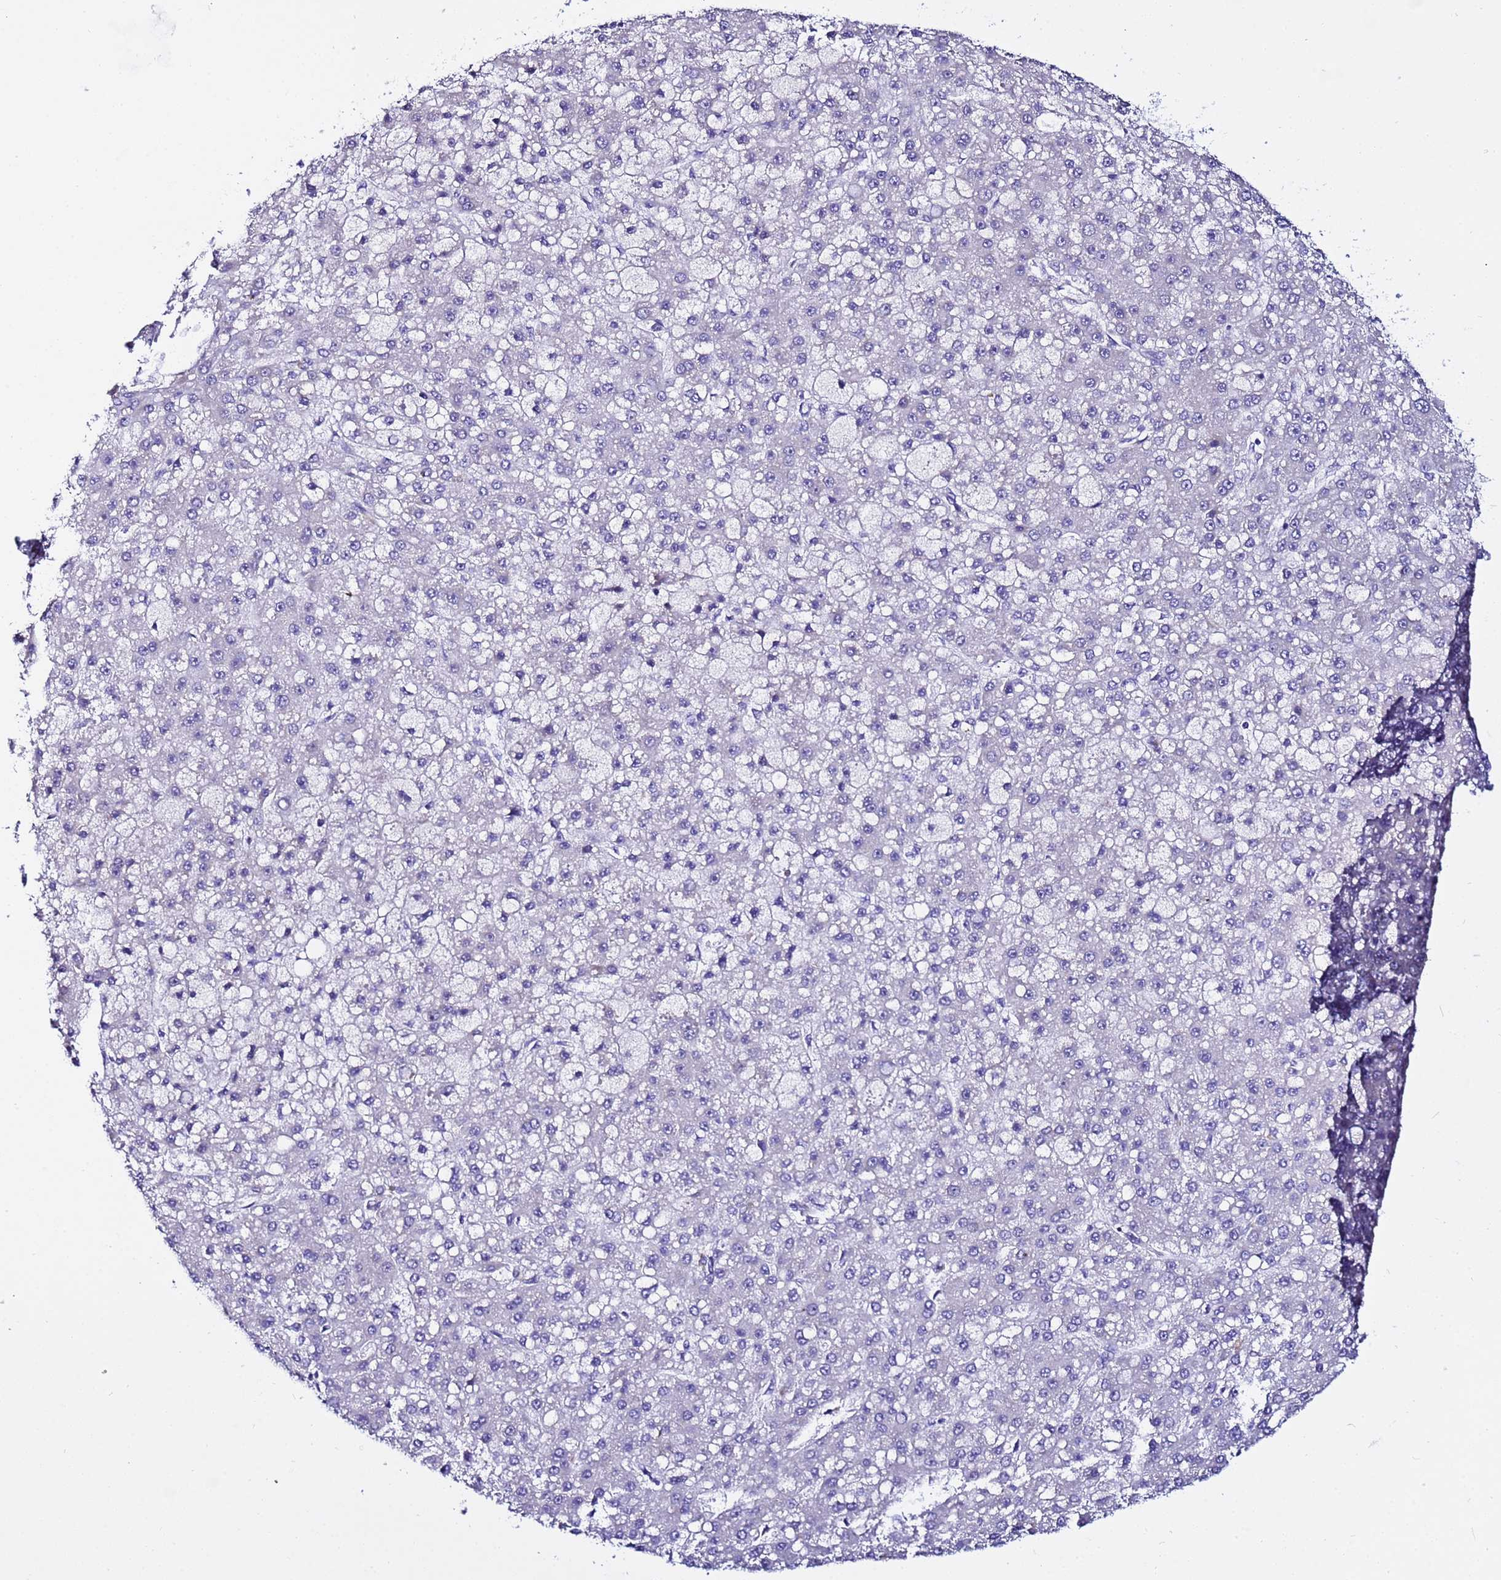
{"staining": {"intensity": "negative", "quantity": "none", "location": "none"}, "tissue": "liver cancer", "cell_type": "Tumor cells", "image_type": "cancer", "snomed": [{"axis": "morphology", "description": "Carcinoma, Hepatocellular, NOS"}, {"axis": "topography", "description": "Liver"}], "caption": "Photomicrograph shows no protein staining in tumor cells of liver cancer tissue.", "gene": "JRKL", "patient": {"sex": "male", "age": 67}}